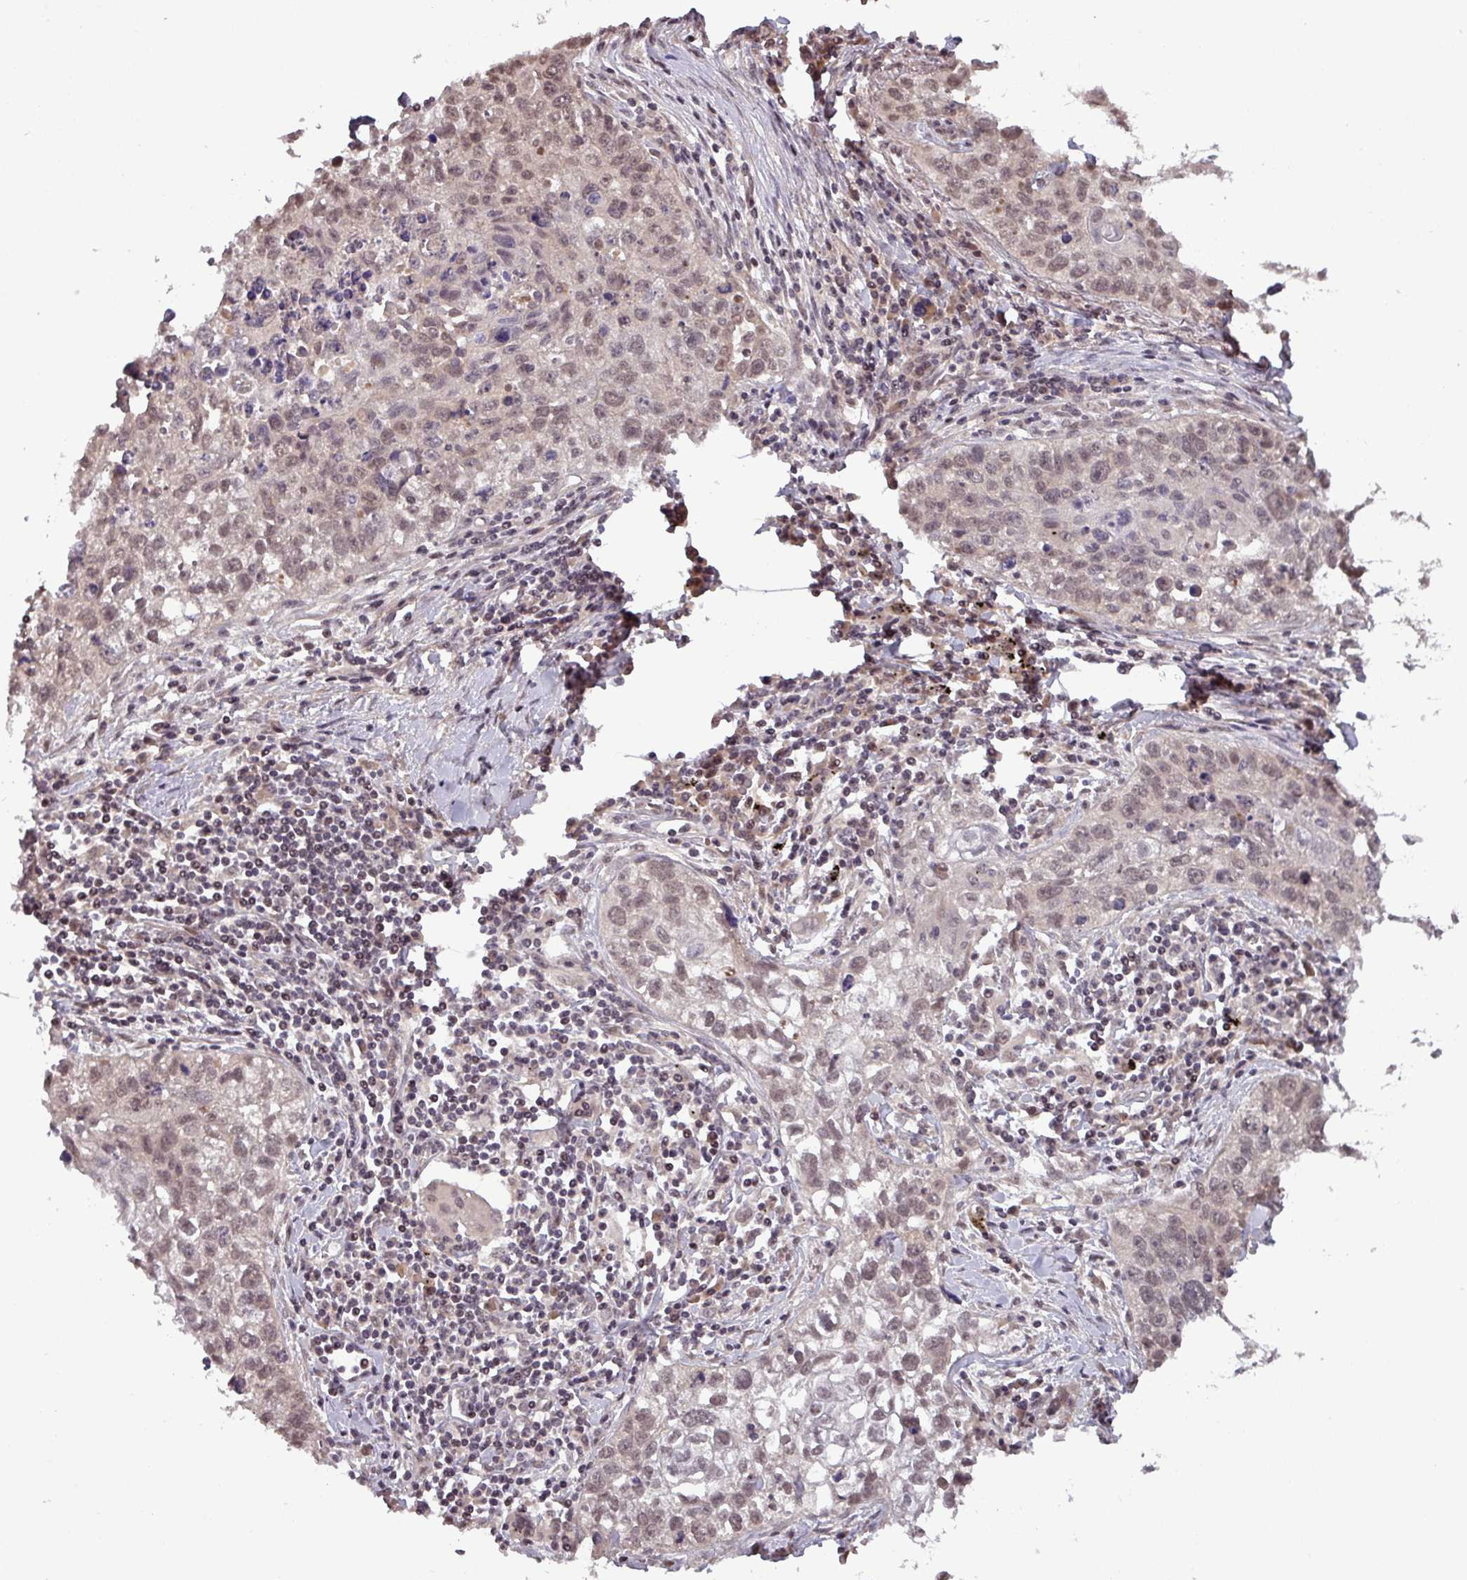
{"staining": {"intensity": "weak", "quantity": "25%-75%", "location": "nuclear"}, "tissue": "lung cancer", "cell_type": "Tumor cells", "image_type": "cancer", "snomed": [{"axis": "morphology", "description": "Squamous cell carcinoma, NOS"}, {"axis": "topography", "description": "Lung"}], "caption": "This histopathology image displays IHC staining of human squamous cell carcinoma (lung), with low weak nuclear positivity in approximately 25%-75% of tumor cells.", "gene": "NOB1", "patient": {"sex": "male", "age": 74}}